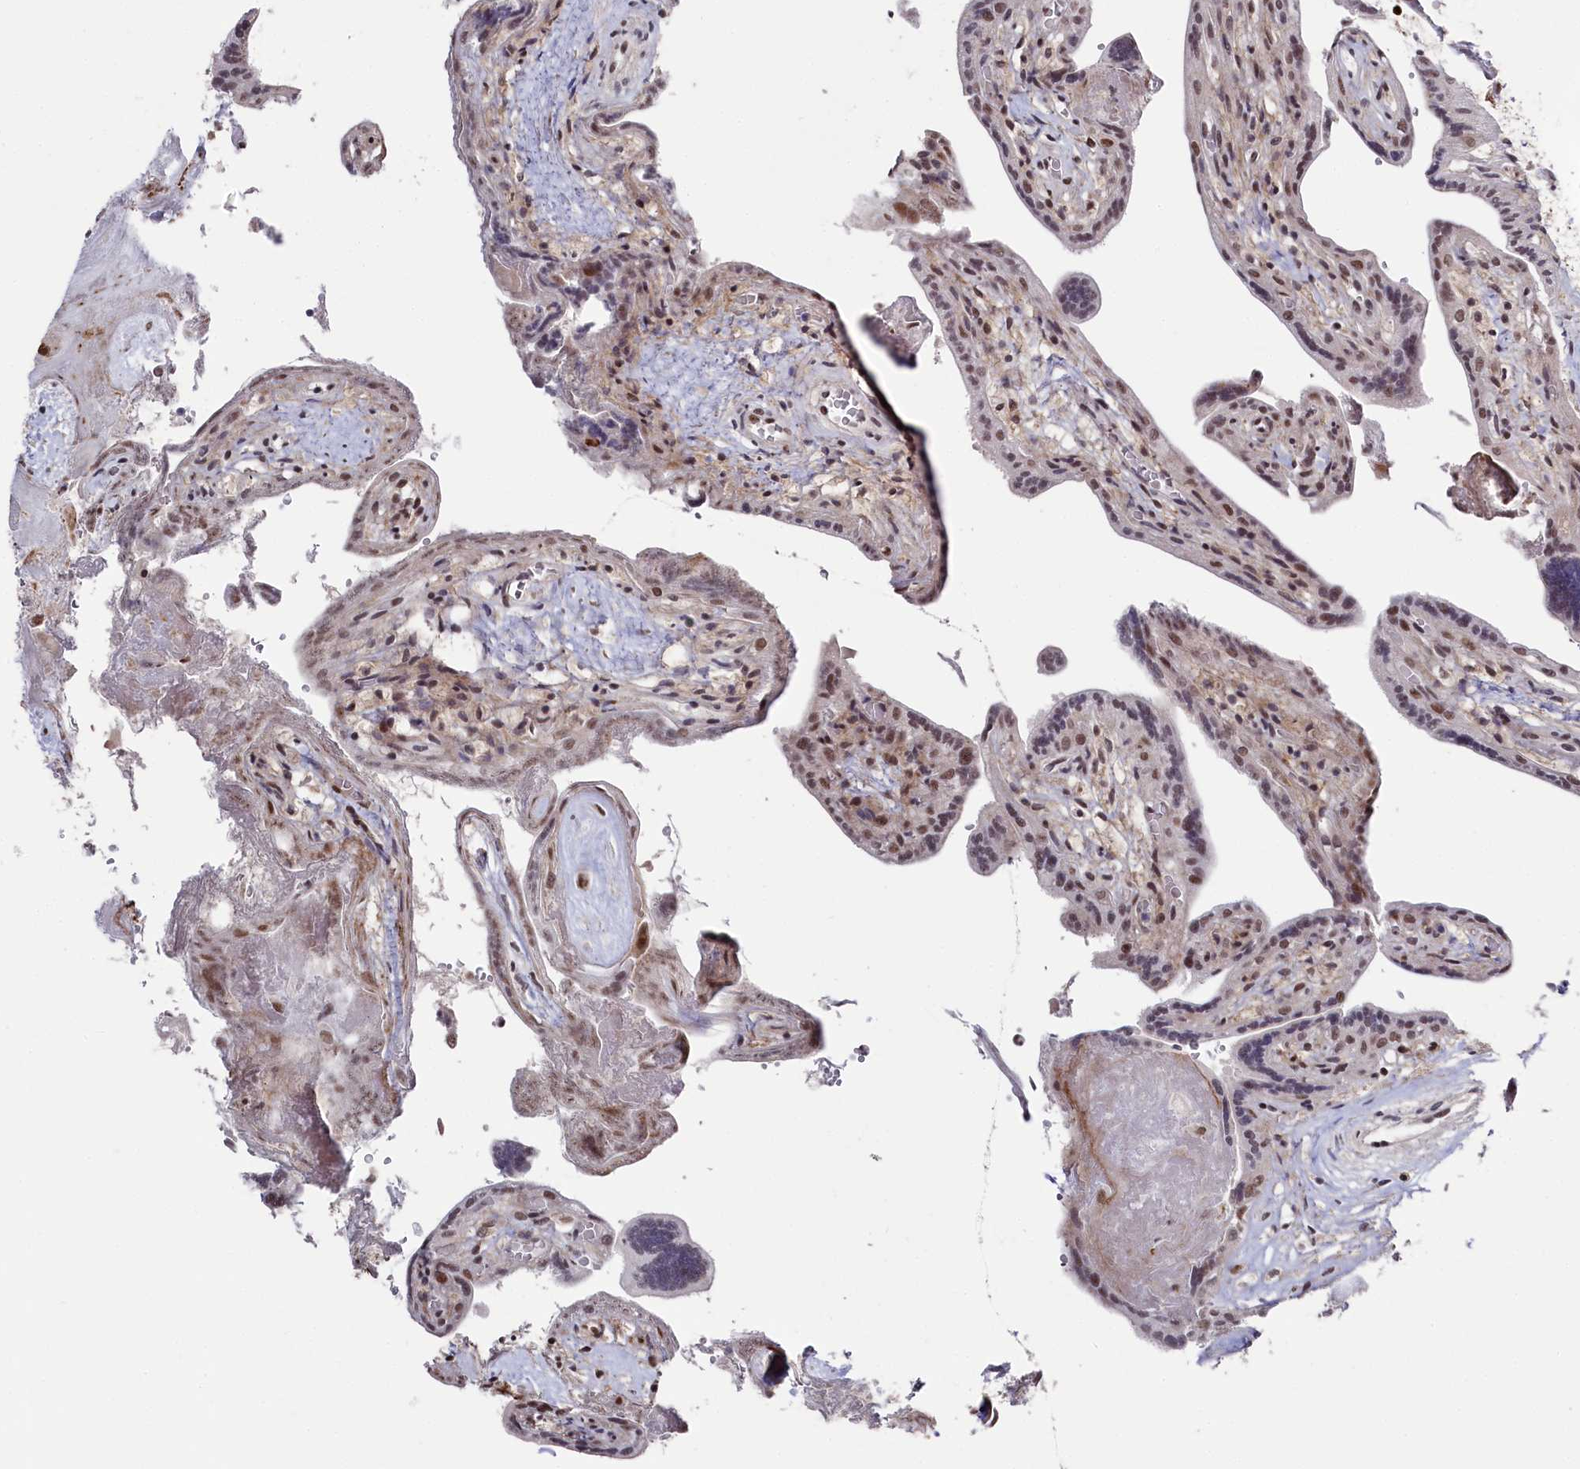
{"staining": {"intensity": "moderate", "quantity": ">75%", "location": "nuclear"}, "tissue": "placenta", "cell_type": "Trophoblastic cells", "image_type": "normal", "snomed": [{"axis": "morphology", "description": "Normal tissue, NOS"}, {"axis": "topography", "description": "Placenta"}], "caption": "Trophoblastic cells demonstrate moderate nuclear positivity in about >75% of cells in normal placenta. (IHC, brightfield microscopy, high magnification).", "gene": "POLR2H", "patient": {"sex": "female", "age": 37}}